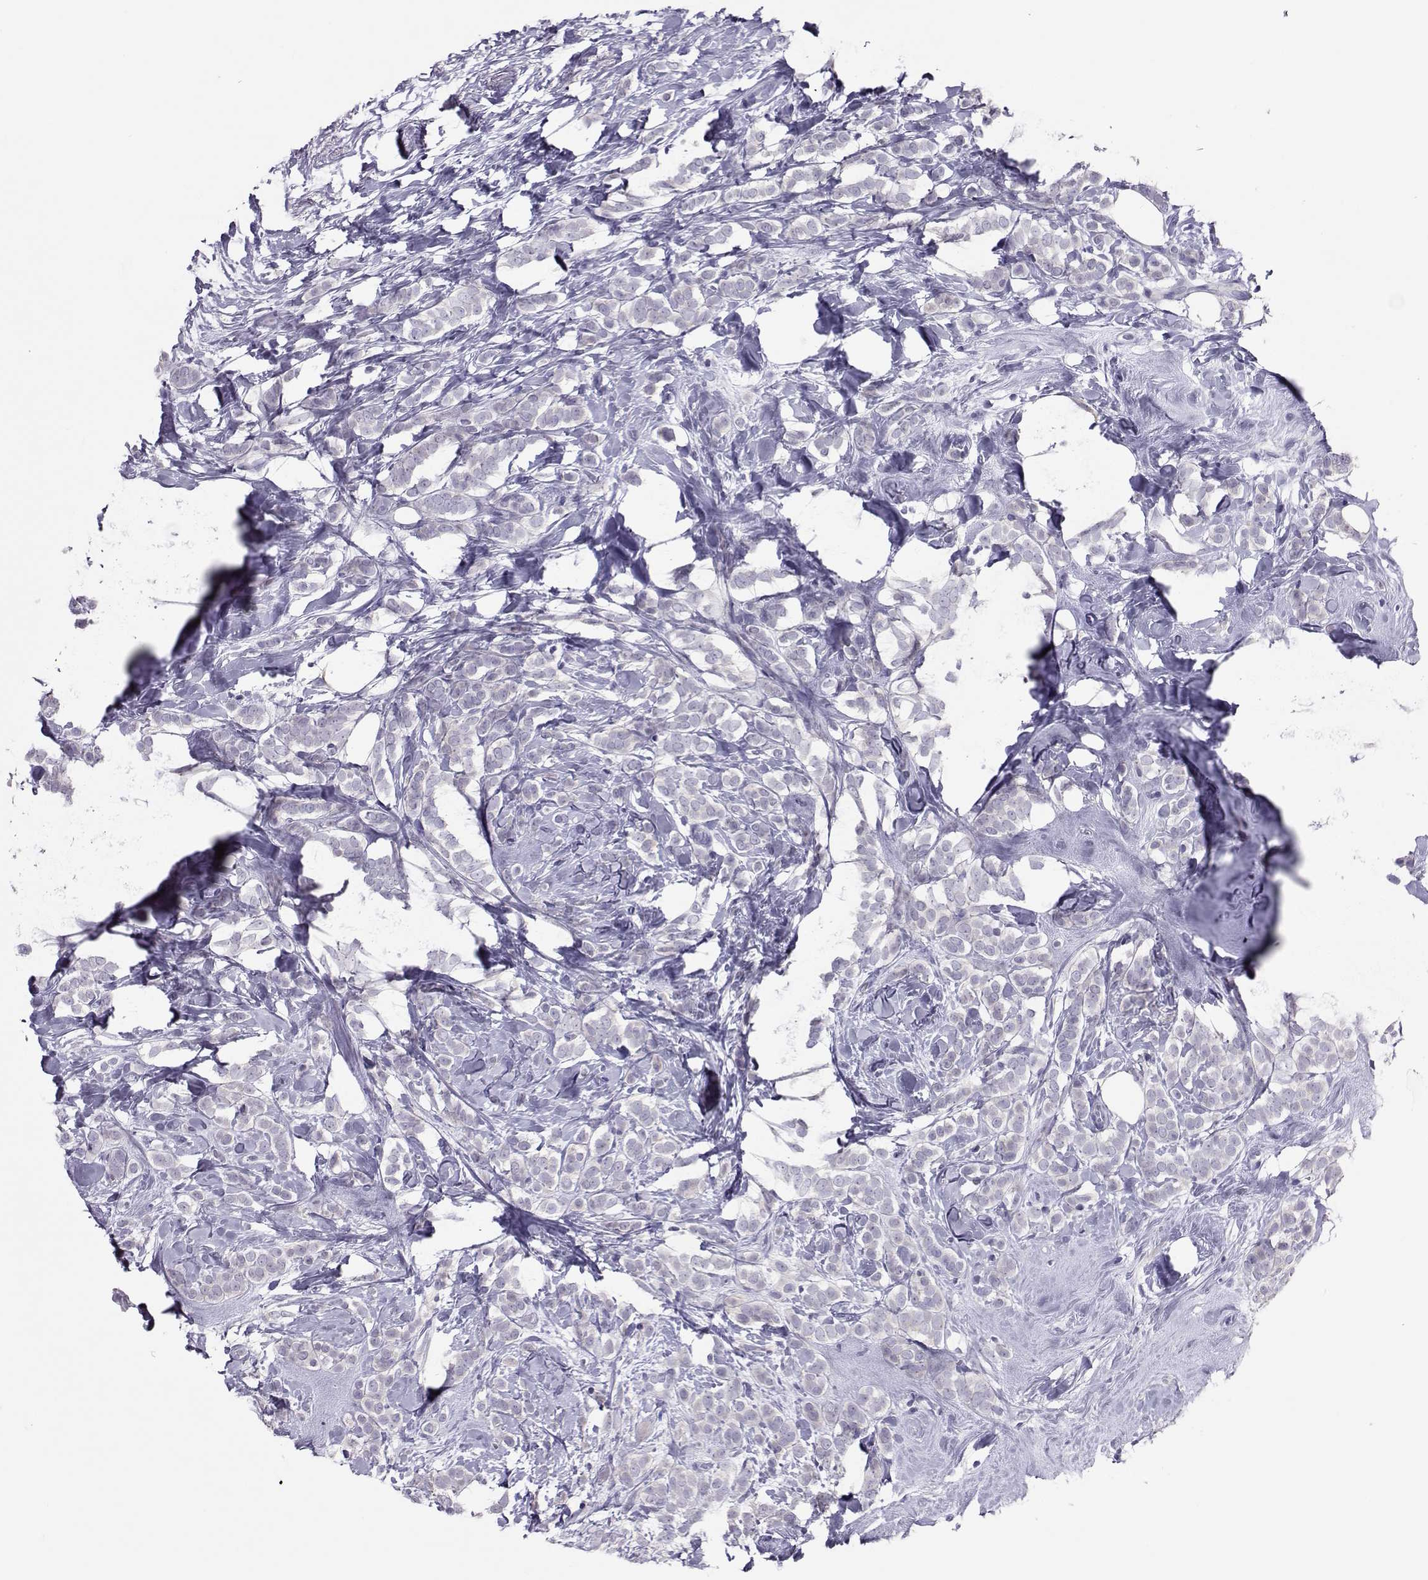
{"staining": {"intensity": "negative", "quantity": "none", "location": "none"}, "tissue": "breast cancer", "cell_type": "Tumor cells", "image_type": "cancer", "snomed": [{"axis": "morphology", "description": "Lobular carcinoma"}, {"axis": "topography", "description": "Breast"}], "caption": "Breast lobular carcinoma was stained to show a protein in brown. There is no significant positivity in tumor cells.", "gene": "TRPM7", "patient": {"sex": "female", "age": 49}}